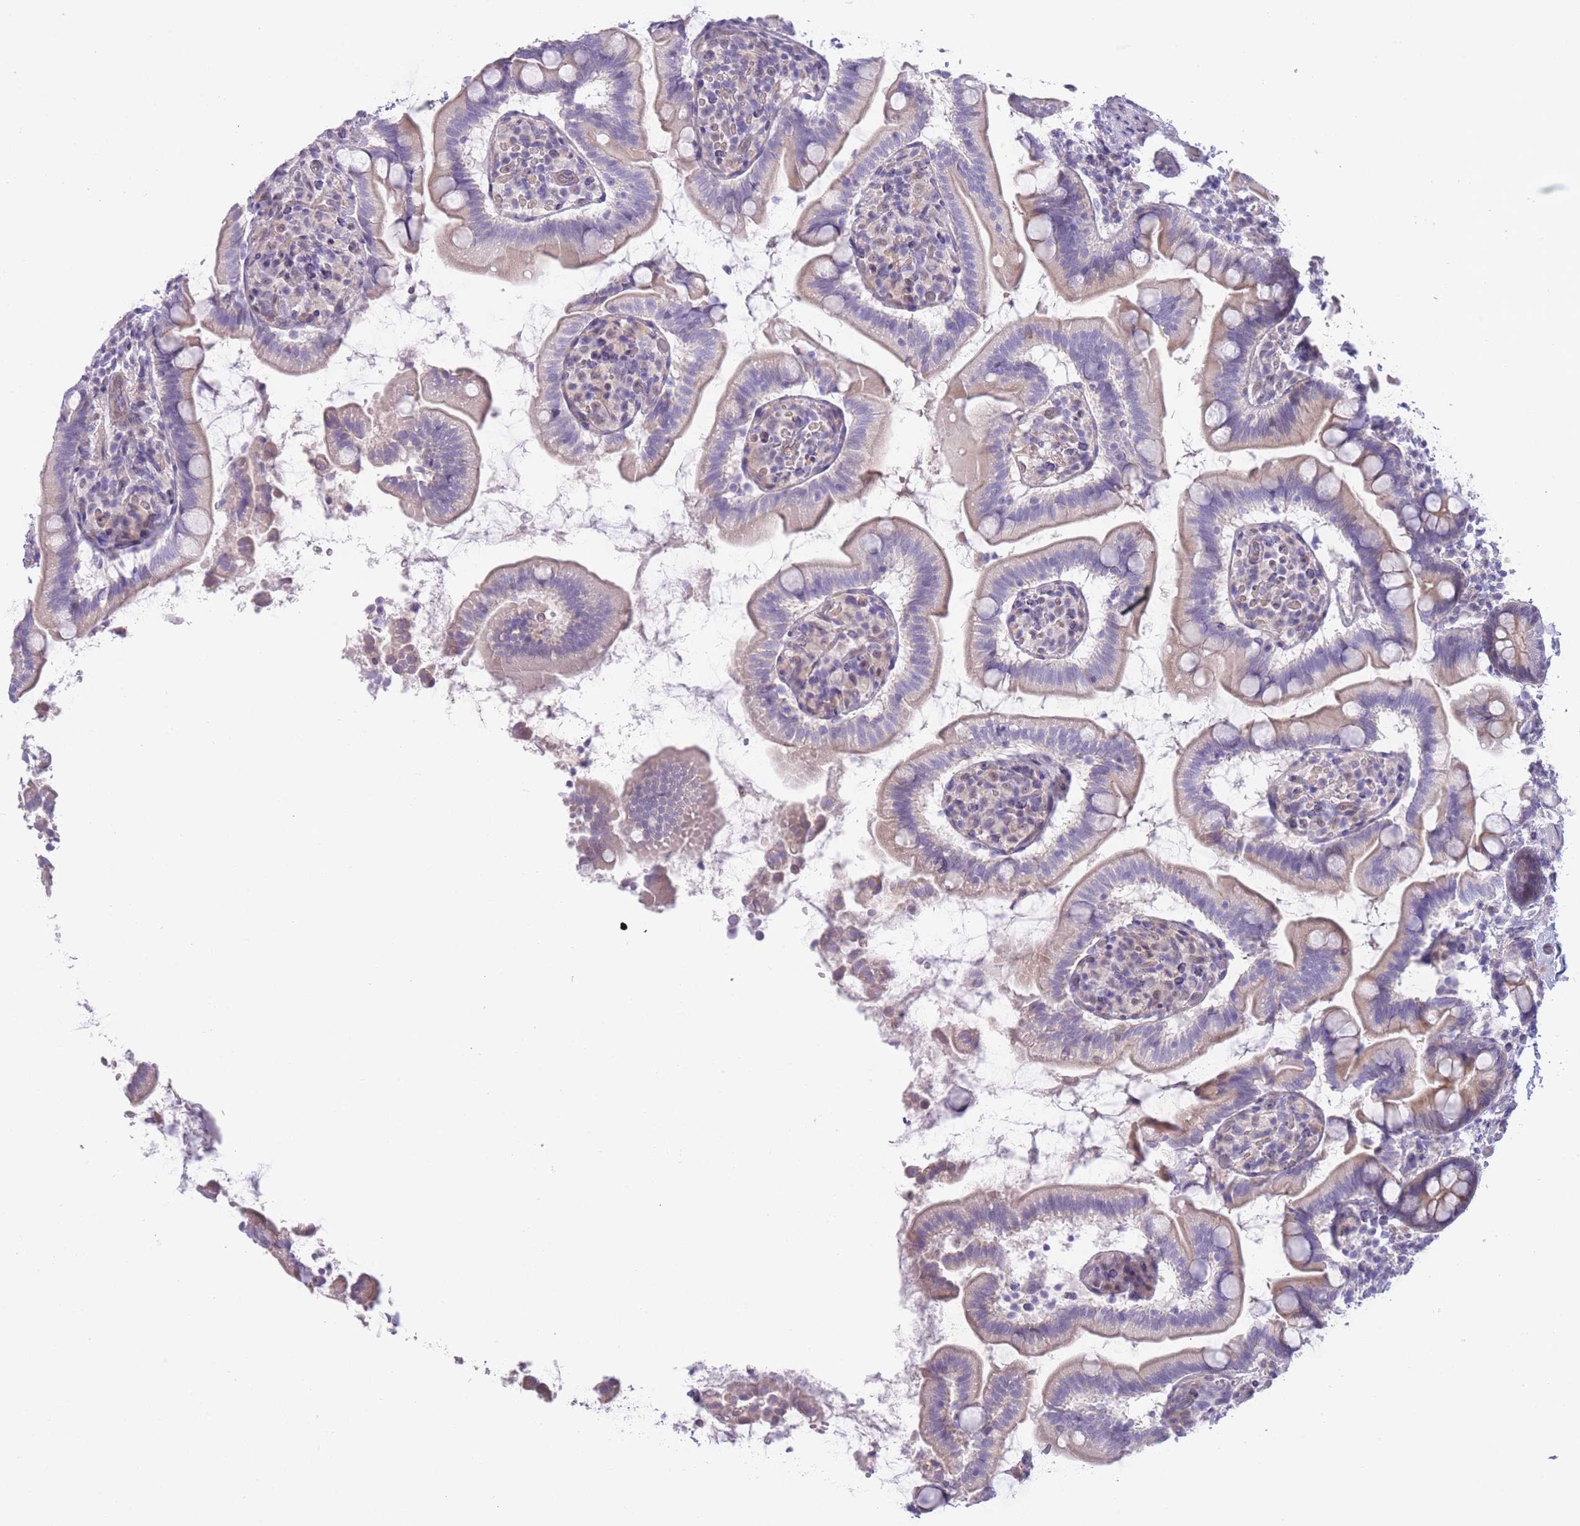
{"staining": {"intensity": "negative", "quantity": "none", "location": "none"}, "tissue": "small intestine", "cell_type": "Glandular cells", "image_type": "normal", "snomed": [{"axis": "morphology", "description": "Normal tissue, NOS"}, {"axis": "topography", "description": "Small intestine"}], "caption": "The histopathology image demonstrates no staining of glandular cells in benign small intestine.", "gene": "IMPG1", "patient": {"sex": "female", "age": 64}}